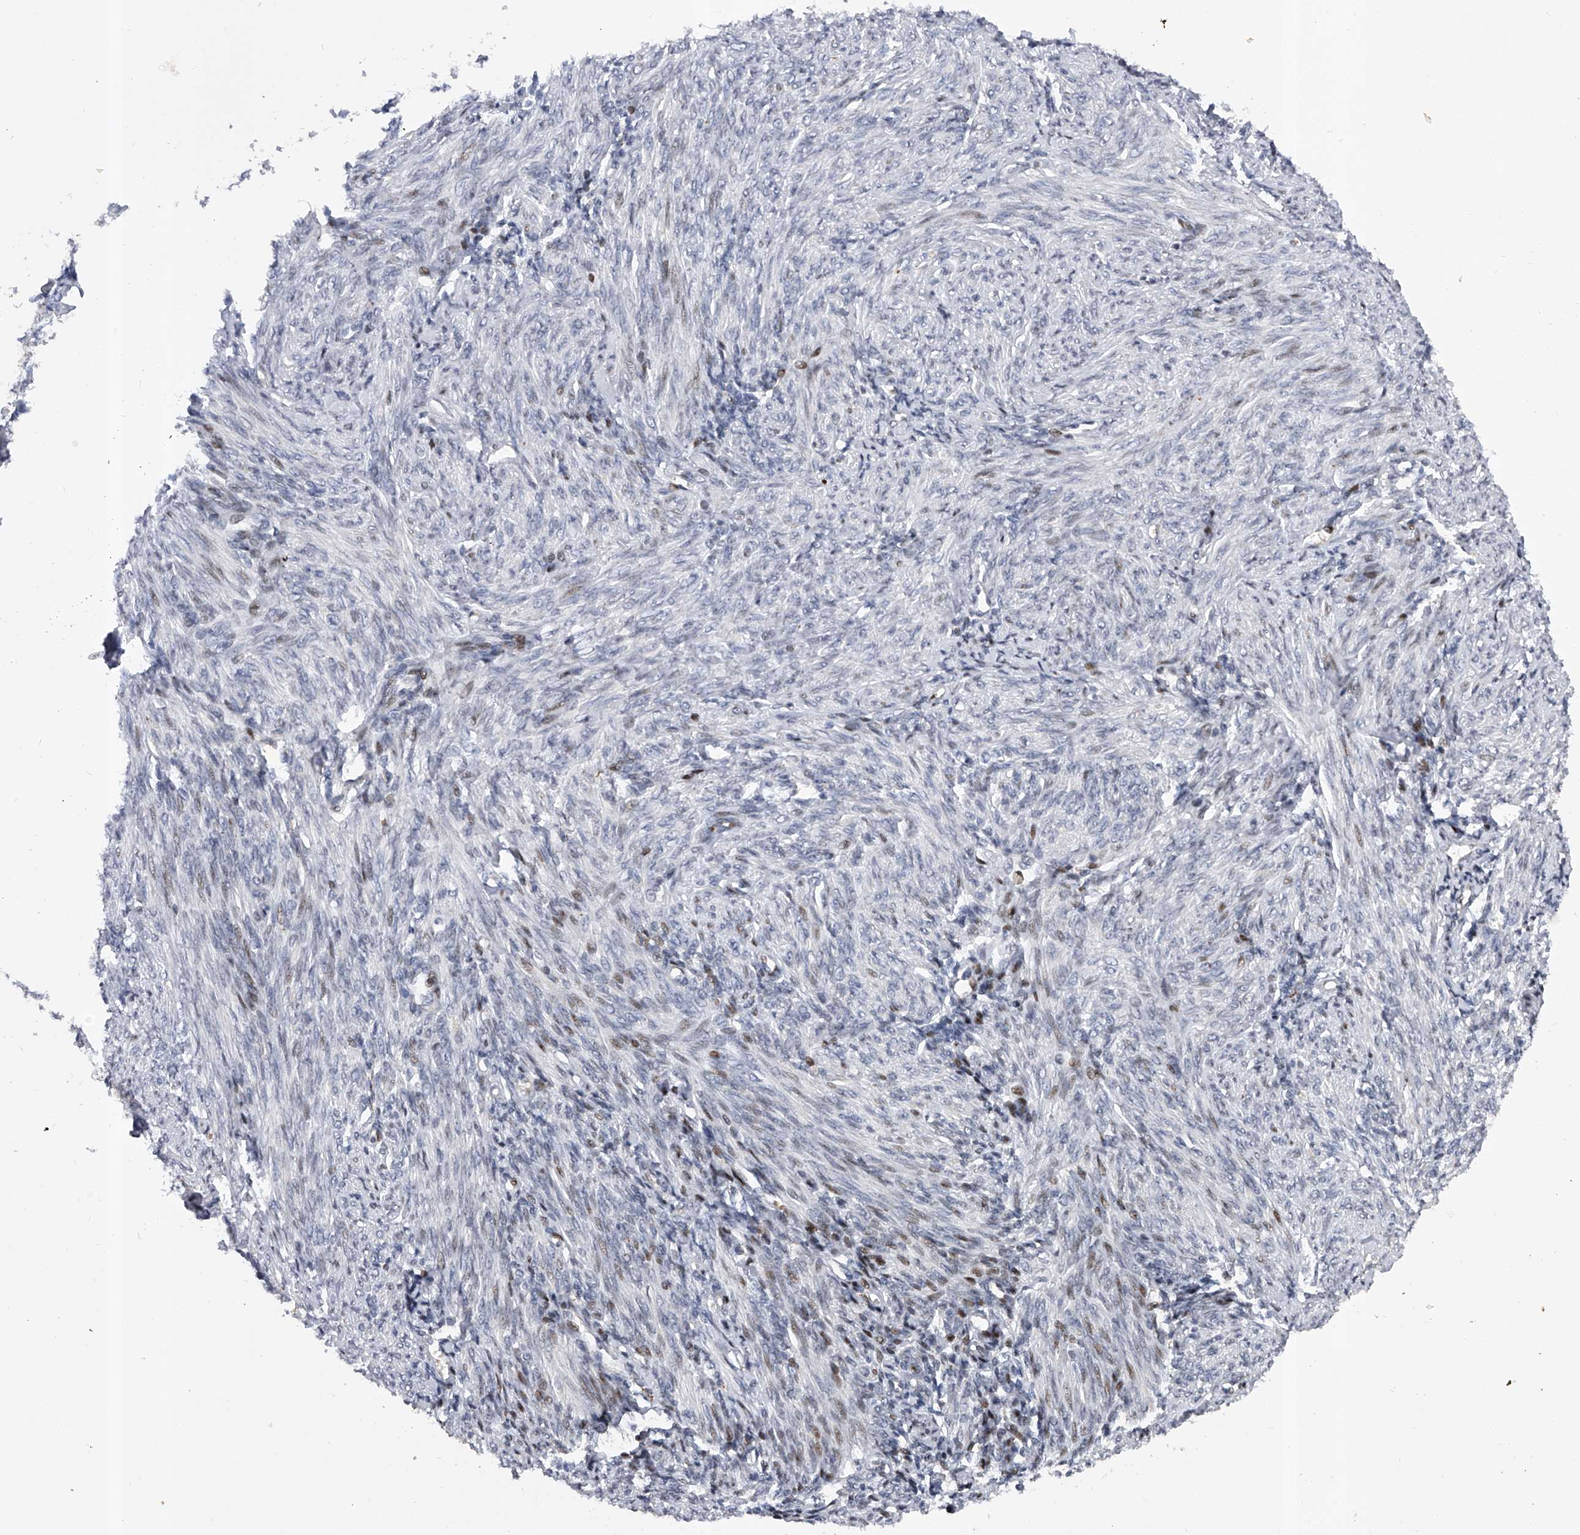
{"staining": {"intensity": "negative", "quantity": "none", "location": "none"}, "tissue": "endometrium", "cell_type": "Cells in endometrial stroma", "image_type": "normal", "snomed": [{"axis": "morphology", "description": "Normal tissue, NOS"}, {"axis": "topography", "description": "Endometrium"}], "caption": "DAB immunohistochemical staining of benign endometrium exhibits no significant expression in cells in endometrial stroma. (DAB (3,3'-diaminobenzidine) immunohistochemistry with hematoxylin counter stain).", "gene": "RWDD2A", "patient": {"sex": "female", "age": 77}}